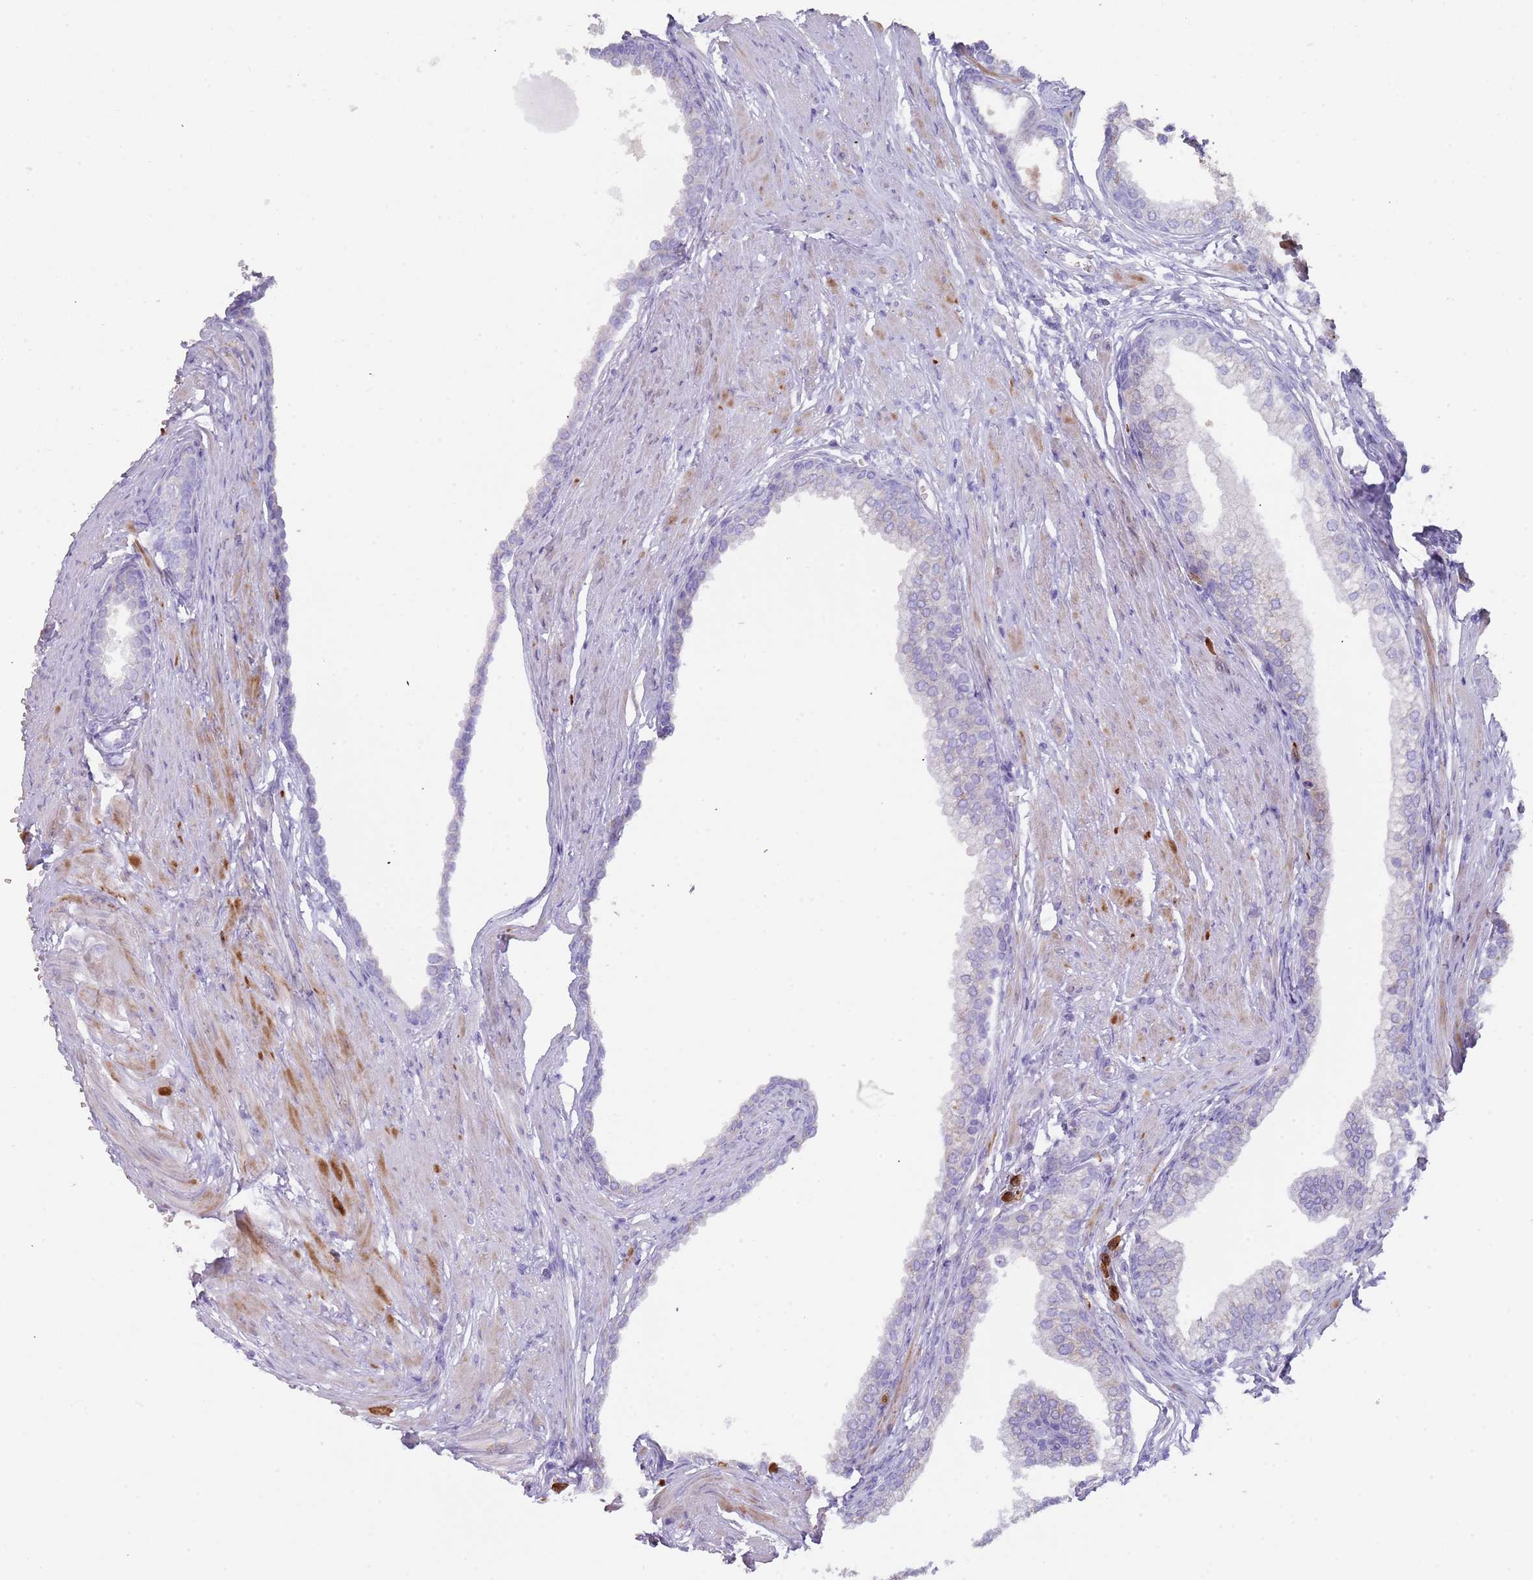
{"staining": {"intensity": "weak", "quantity": "25%-75%", "location": "cytoplasmic/membranous"}, "tissue": "prostate", "cell_type": "Glandular cells", "image_type": "normal", "snomed": [{"axis": "morphology", "description": "Normal tissue, NOS"}, {"axis": "morphology", "description": "Urothelial carcinoma, Low grade"}, {"axis": "topography", "description": "Urinary bladder"}, {"axis": "topography", "description": "Prostate"}], "caption": "DAB immunohistochemical staining of normal prostate reveals weak cytoplasmic/membranous protein positivity in approximately 25%-75% of glandular cells.", "gene": "TMEM251", "patient": {"sex": "male", "age": 60}}